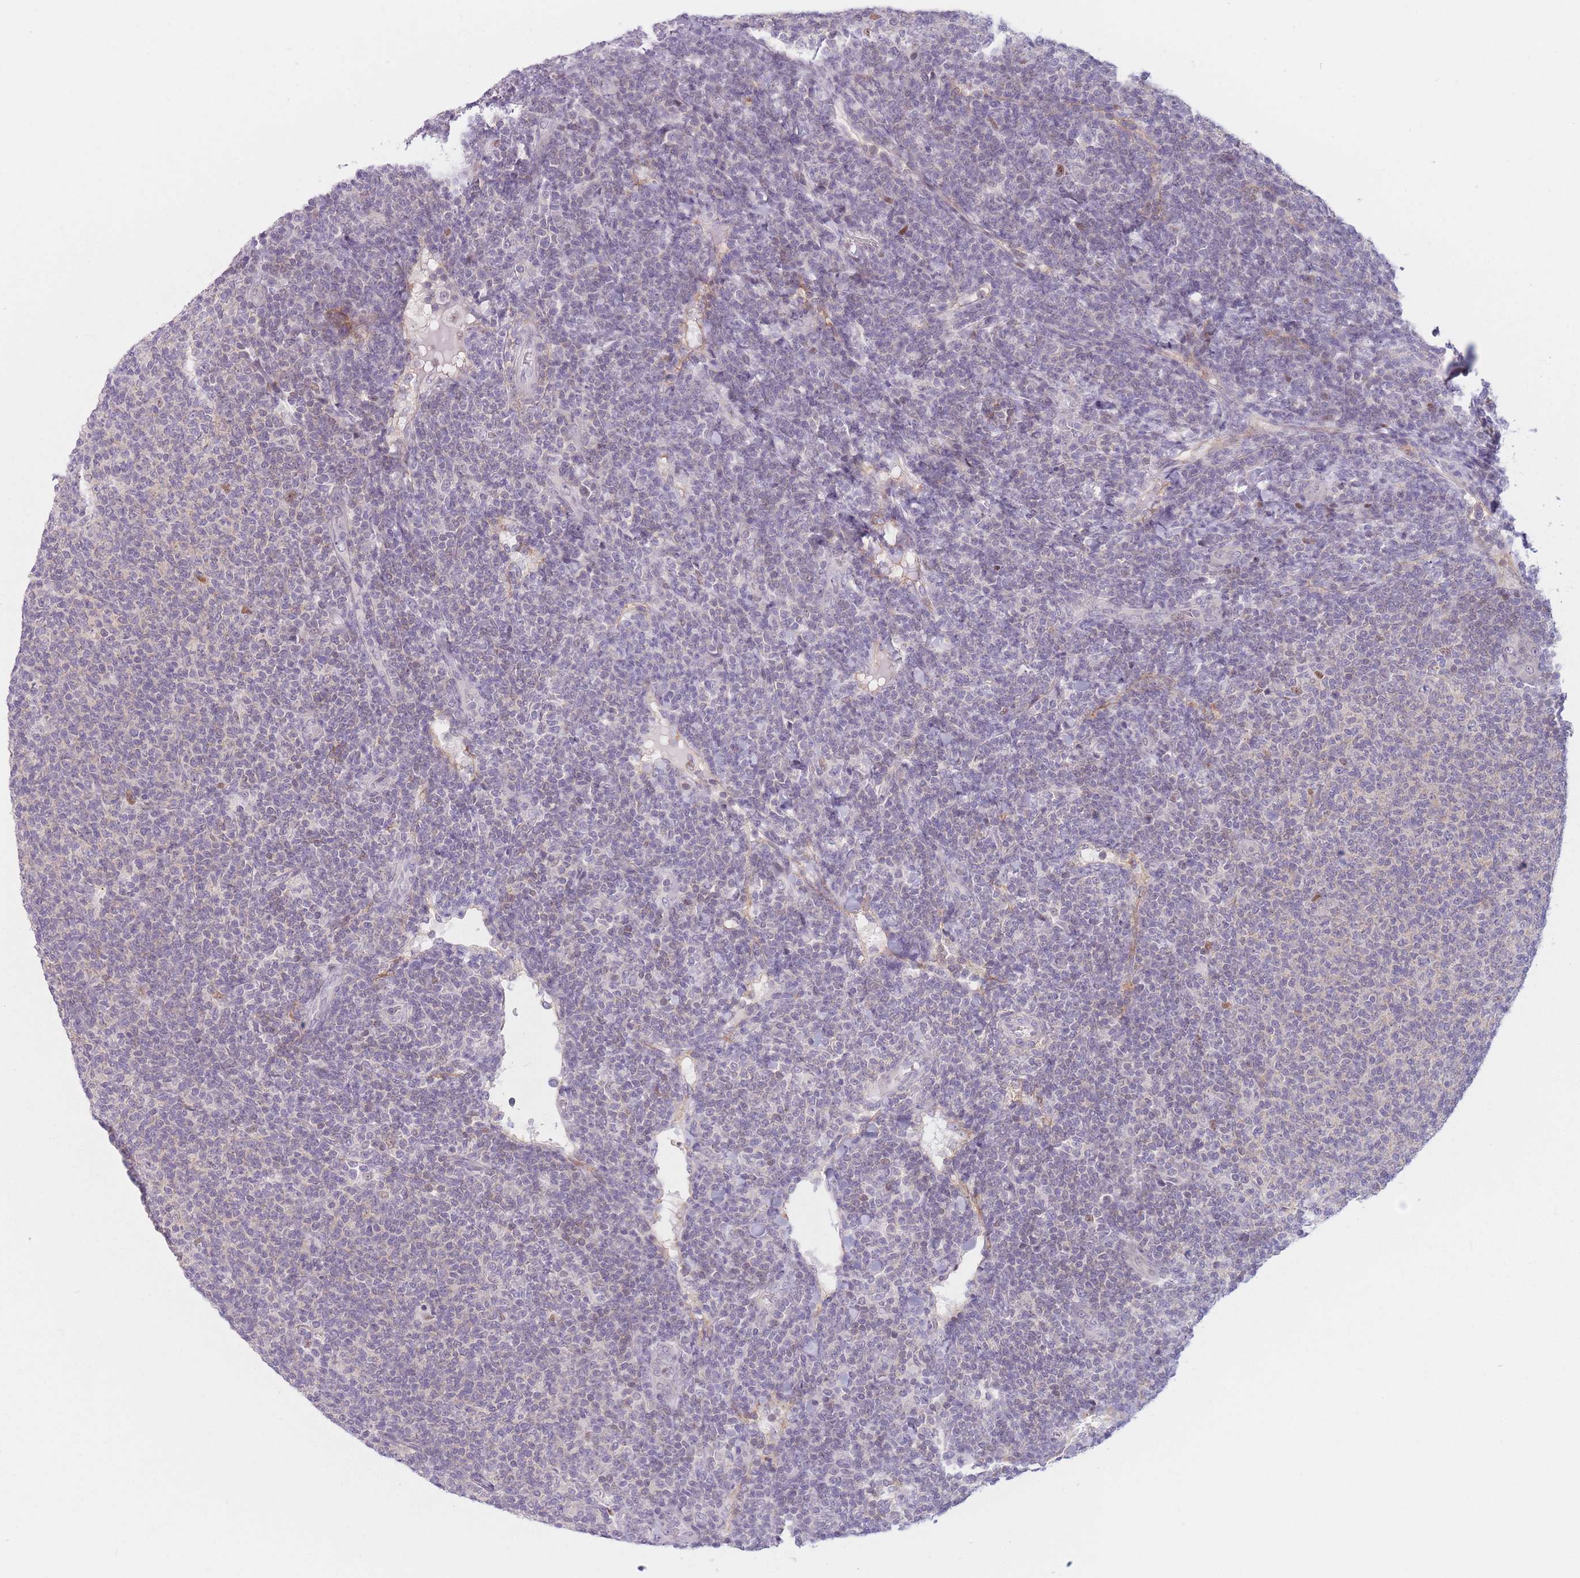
{"staining": {"intensity": "negative", "quantity": "none", "location": "none"}, "tissue": "lymphoma", "cell_type": "Tumor cells", "image_type": "cancer", "snomed": [{"axis": "morphology", "description": "Malignant lymphoma, non-Hodgkin's type, Low grade"}, {"axis": "topography", "description": "Lymph node"}], "caption": "There is no significant positivity in tumor cells of malignant lymphoma, non-Hodgkin's type (low-grade).", "gene": "ZNF439", "patient": {"sex": "male", "age": 66}}